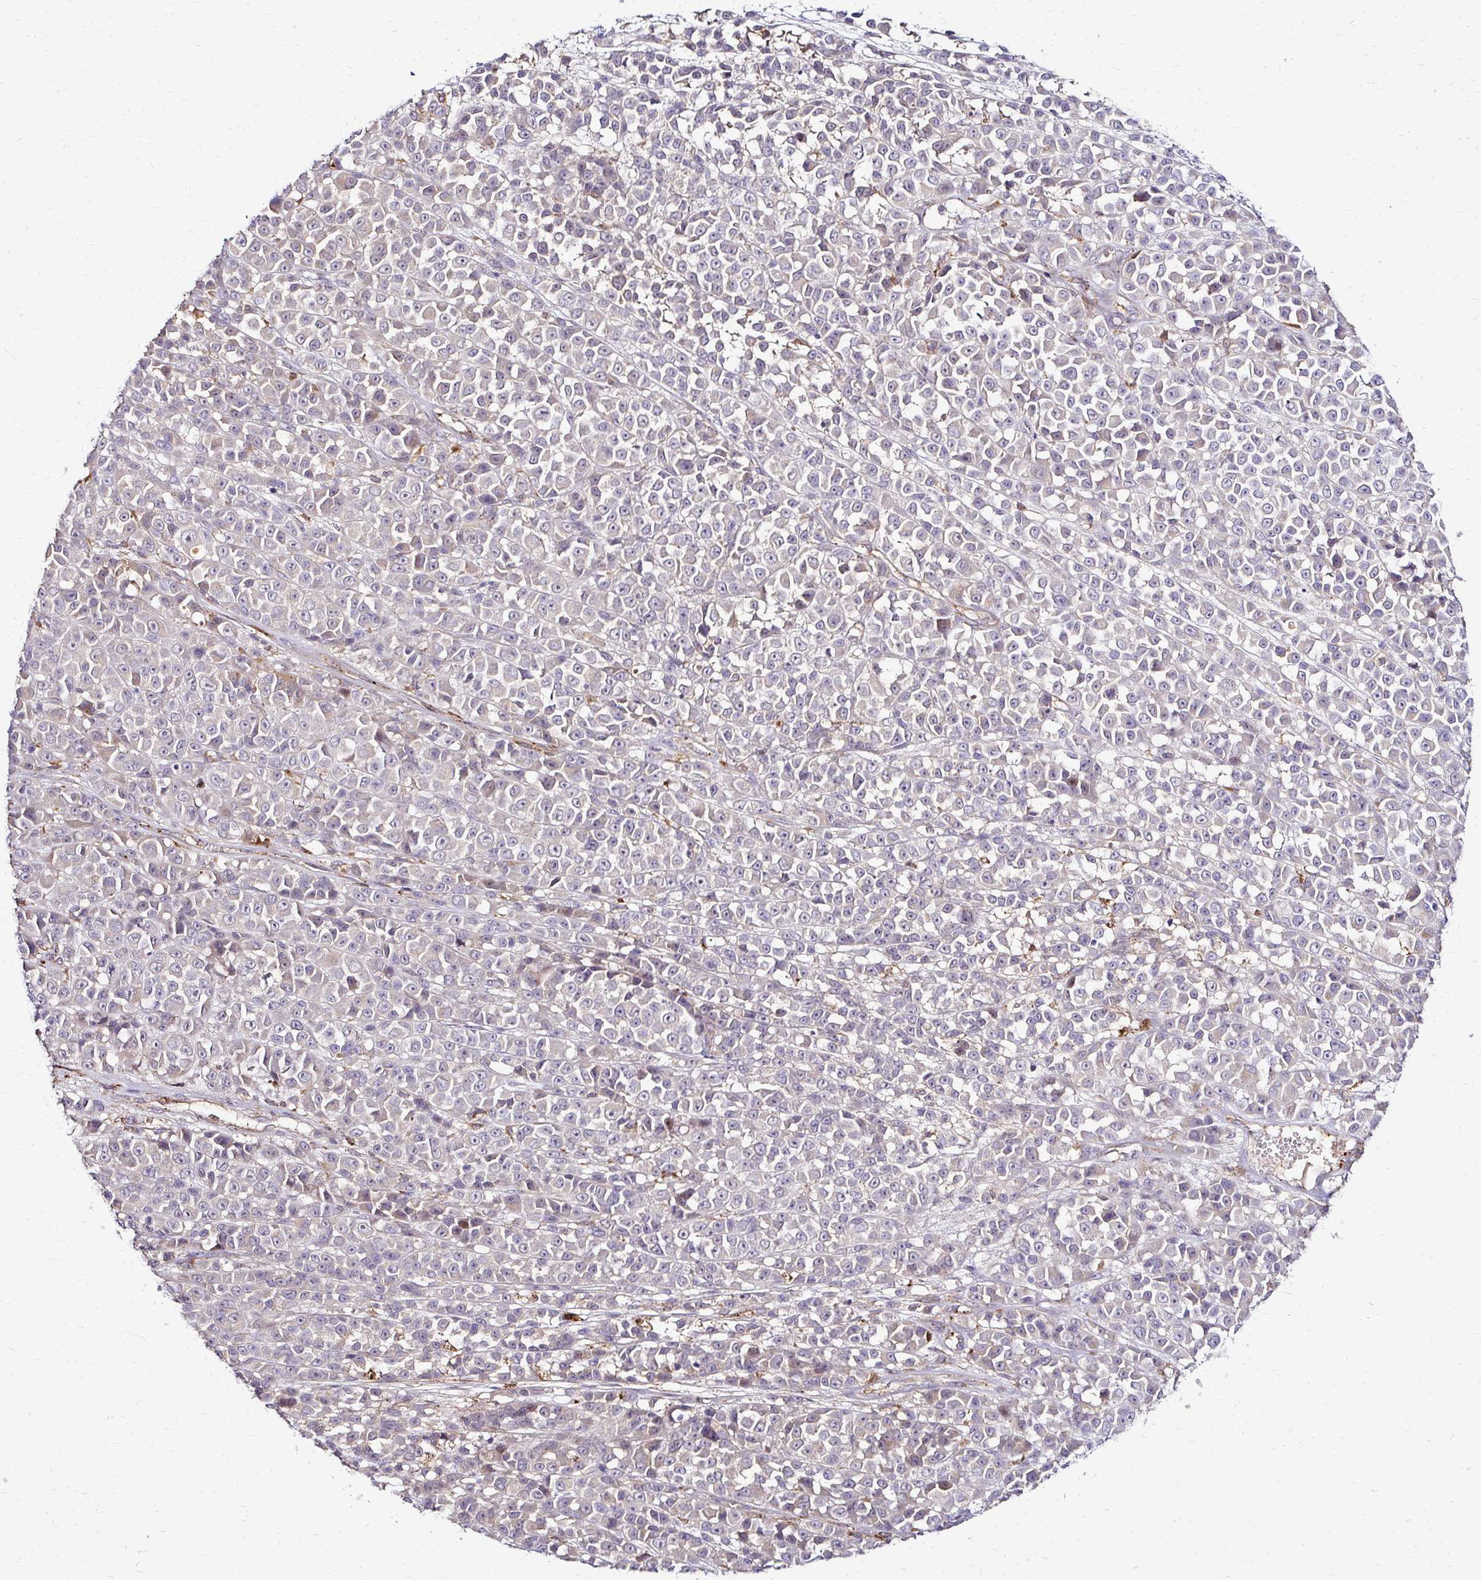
{"staining": {"intensity": "negative", "quantity": "none", "location": "none"}, "tissue": "melanoma", "cell_type": "Tumor cells", "image_type": "cancer", "snomed": [{"axis": "morphology", "description": "Malignant melanoma, NOS"}, {"axis": "topography", "description": "Skin"}, {"axis": "topography", "description": "Skin of back"}], "caption": "Image shows no protein expression in tumor cells of malignant melanoma tissue.", "gene": "IDUA", "patient": {"sex": "male", "age": 91}}